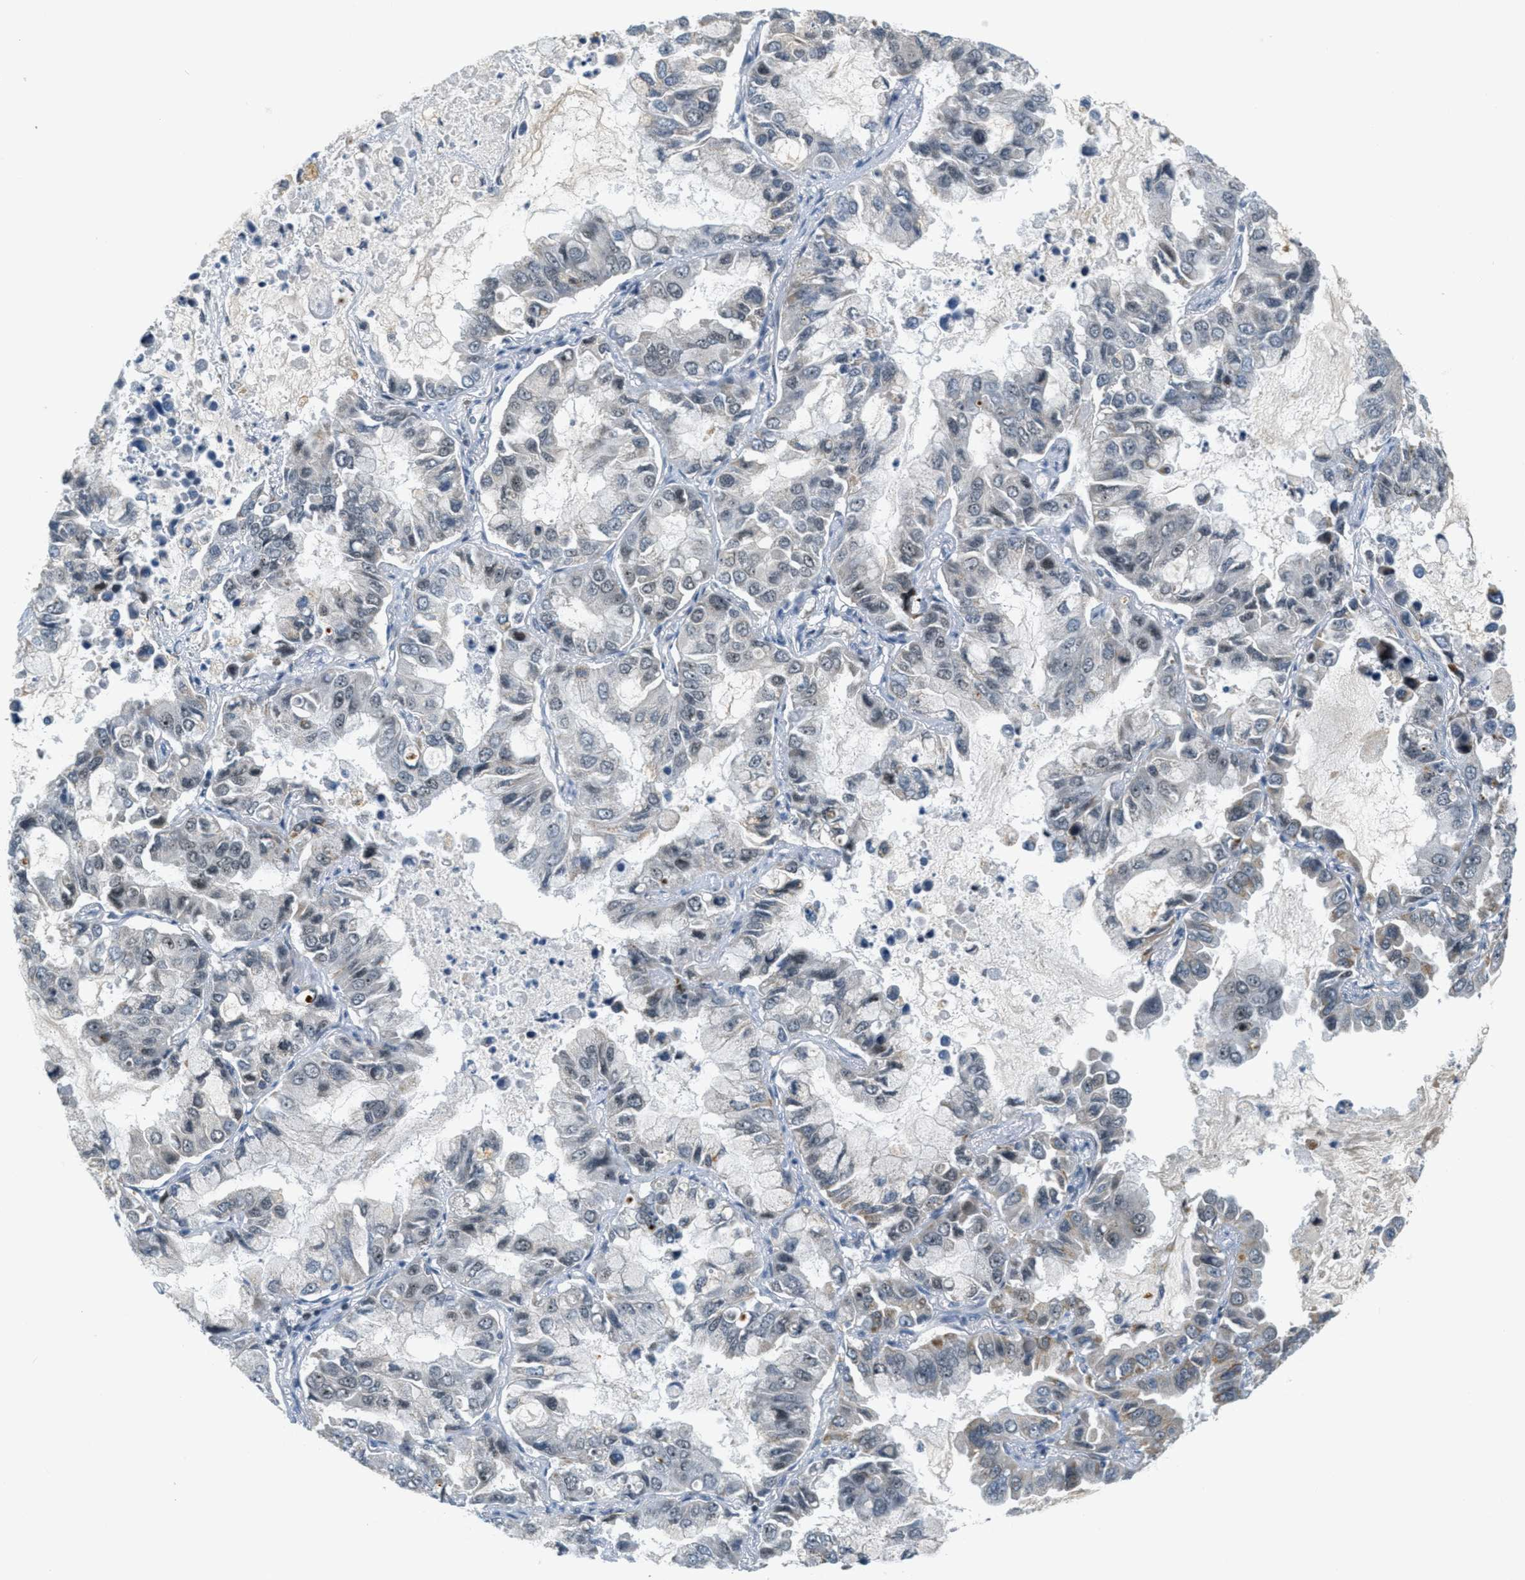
{"staining": {"intensity": "moderate", "quantity": "<25%", "location": "cytoplasmic/membranous"}, "tissue": "lung cancer", "cell_type": "Tumor cells", "image_type": "cancer", "snomed": [{"axis": "morphology", "description": "Adenocarcinoma, NOS"}, {"axis": "topography", "description": "Lung"}], "caption": "A brown stain highlights moderate cytoplasmic/membranous staining of a protein in lung cancer (adenocarcinoma) tumor cells.", "gene": "DDX47", "patient": {"sex": "male", "age": 64}}